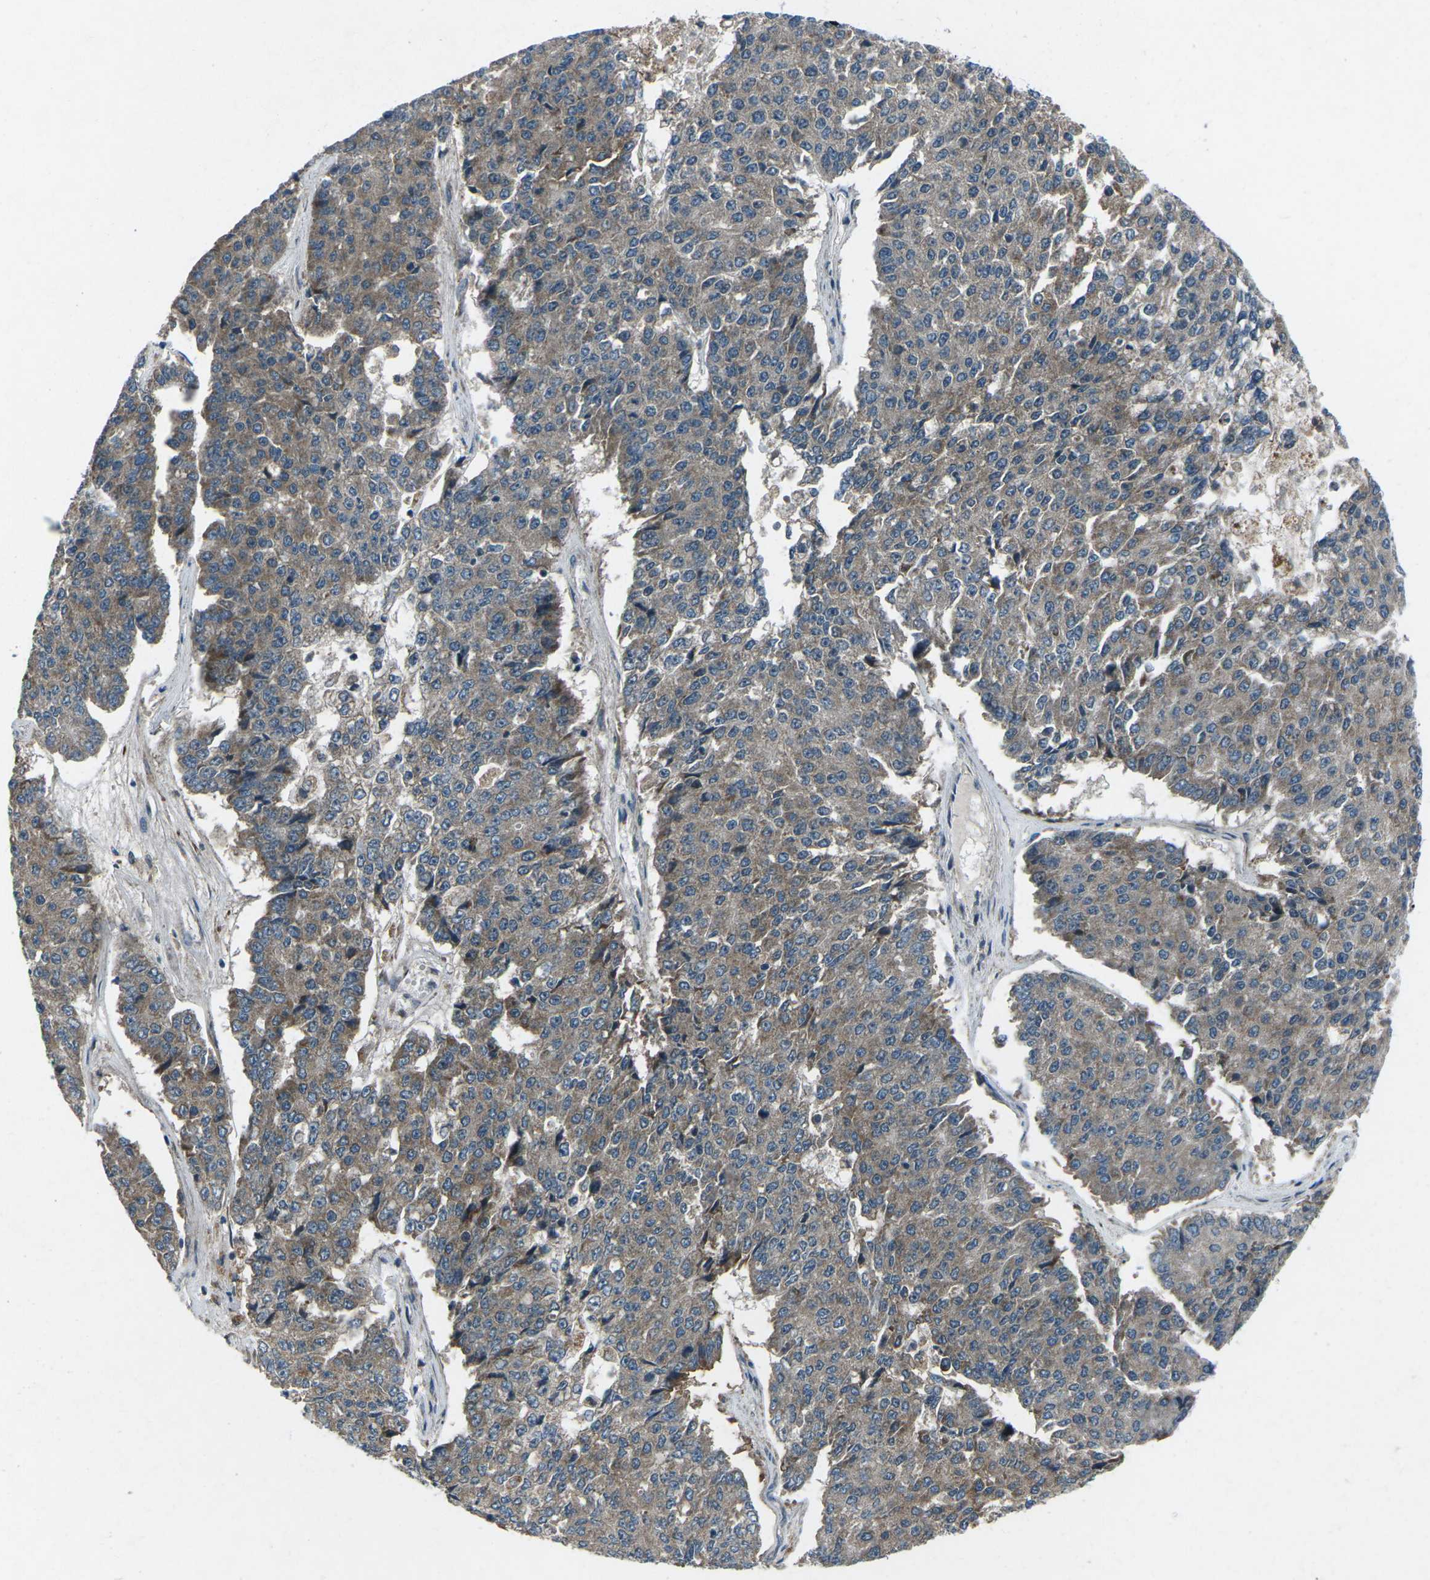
{"staining": {"intensity": "moderate", "quantity": ">75%", "location": "cytoplasmic/membranous"}, "tissue": "pancreatic cancer", "cell_type": "Tumor cells", "image_type": "cancer", "snomed": [{"axis": "morphology", "description": "Adenocarcinoma, NOS"}, {"axis": "topography", "description": "Pancreas"}], "caption": "The photomicrograph reveals a brown stain indicating the presence of a protein in the cytoplasmic/membranous of tumor cells in adenocarcinoma (pancreatic). Nuclei are stained in blue.", "gene": "CDK16", "patient": {"sex": "male", "age": 50}}